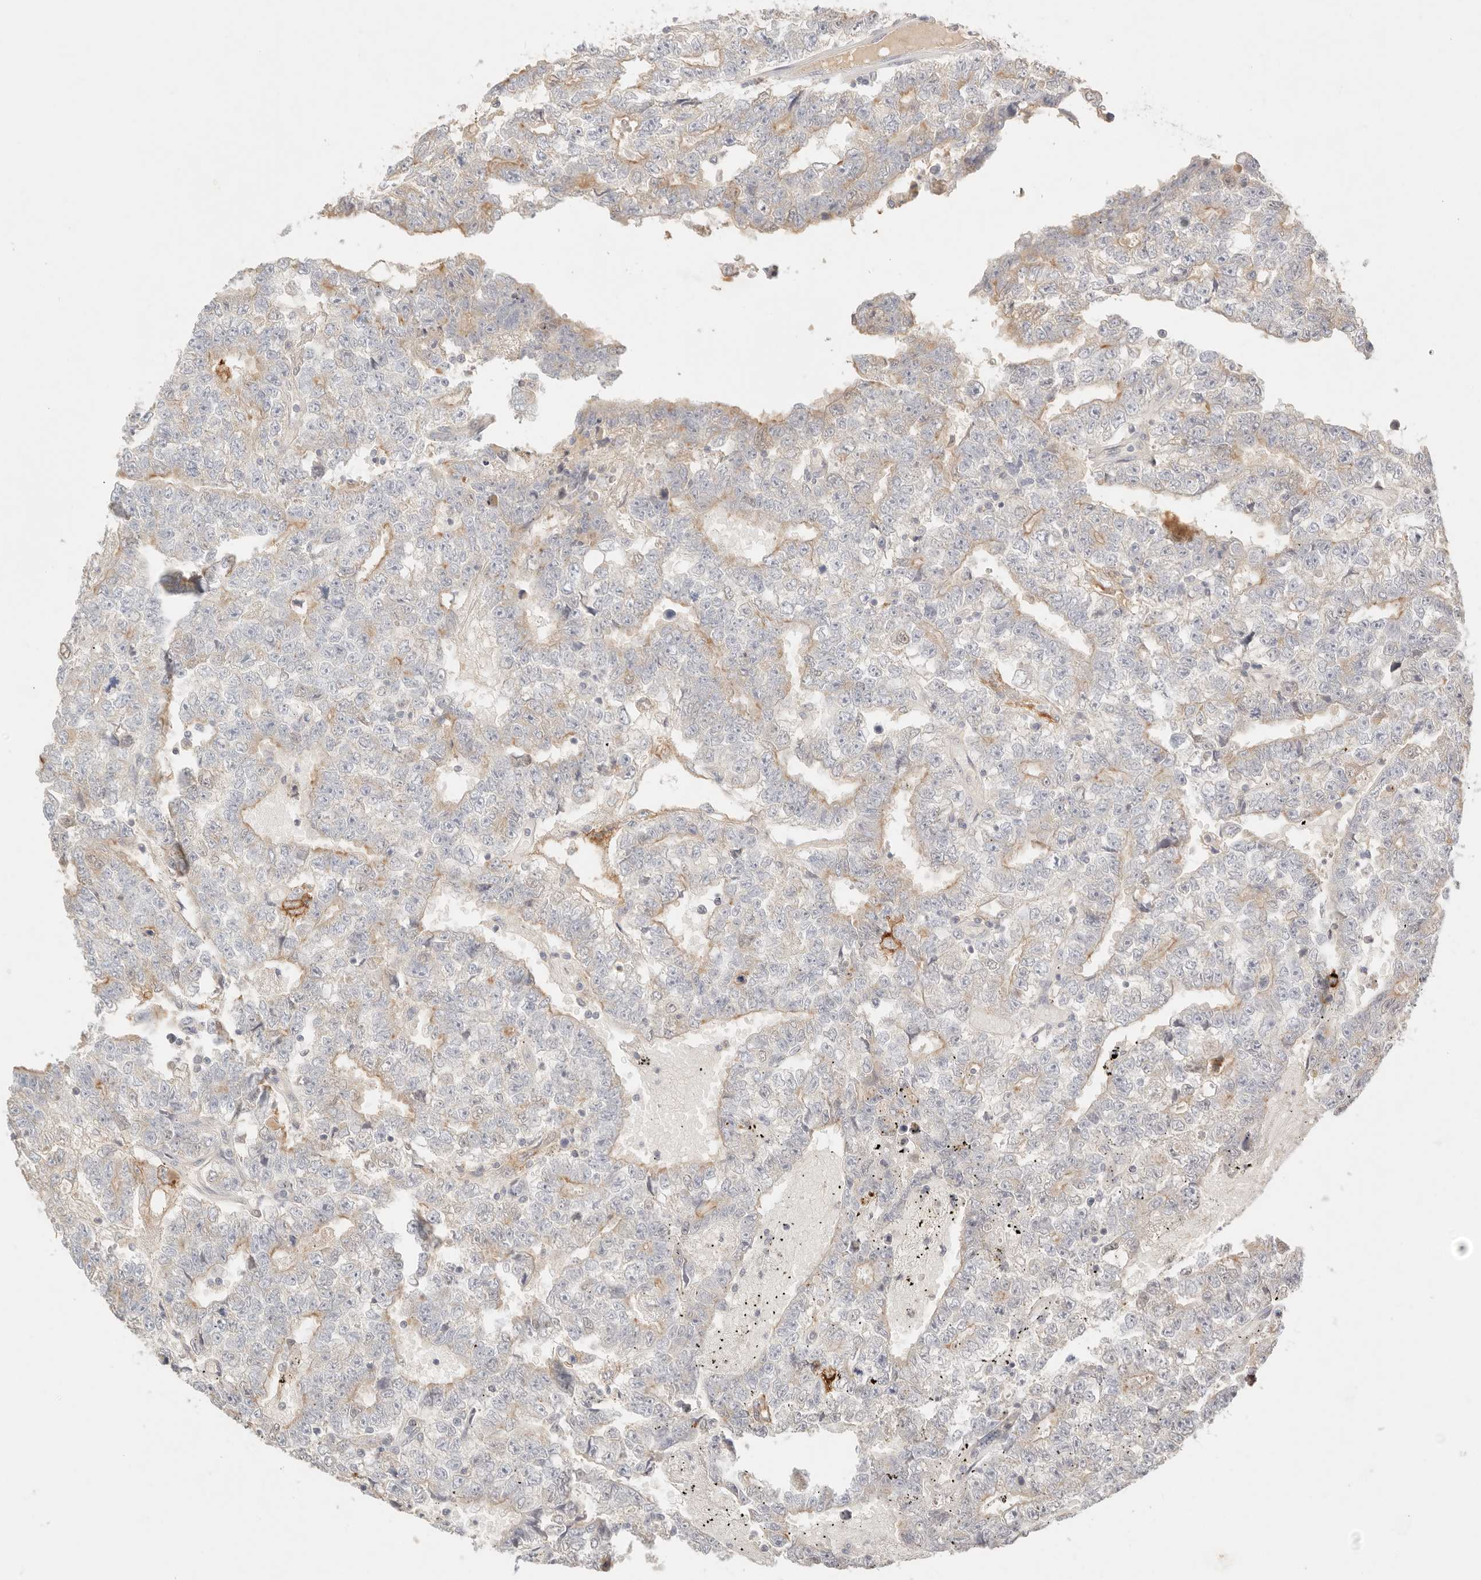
{"staining": {"intensity": "weak", "quantity": "<25%", "location": "cytoplasmic/membranous"}, "tissue": "testis cancer", "cell_type": "Tumor cells", "image_type": "cancer", "snomed": [{"axis": "morphology", "description": "Carcinoma, Embryonal, NOS"}, {"axis": "topography", "description": "Testis"}], "caption": "DAB immunohistochemical staining of human testis cancer (embryonal carcinoma) exhibits no significant expression in tumor cells.", "gene": "CEP120", "patient": {"sex": "male", "age": 25}}